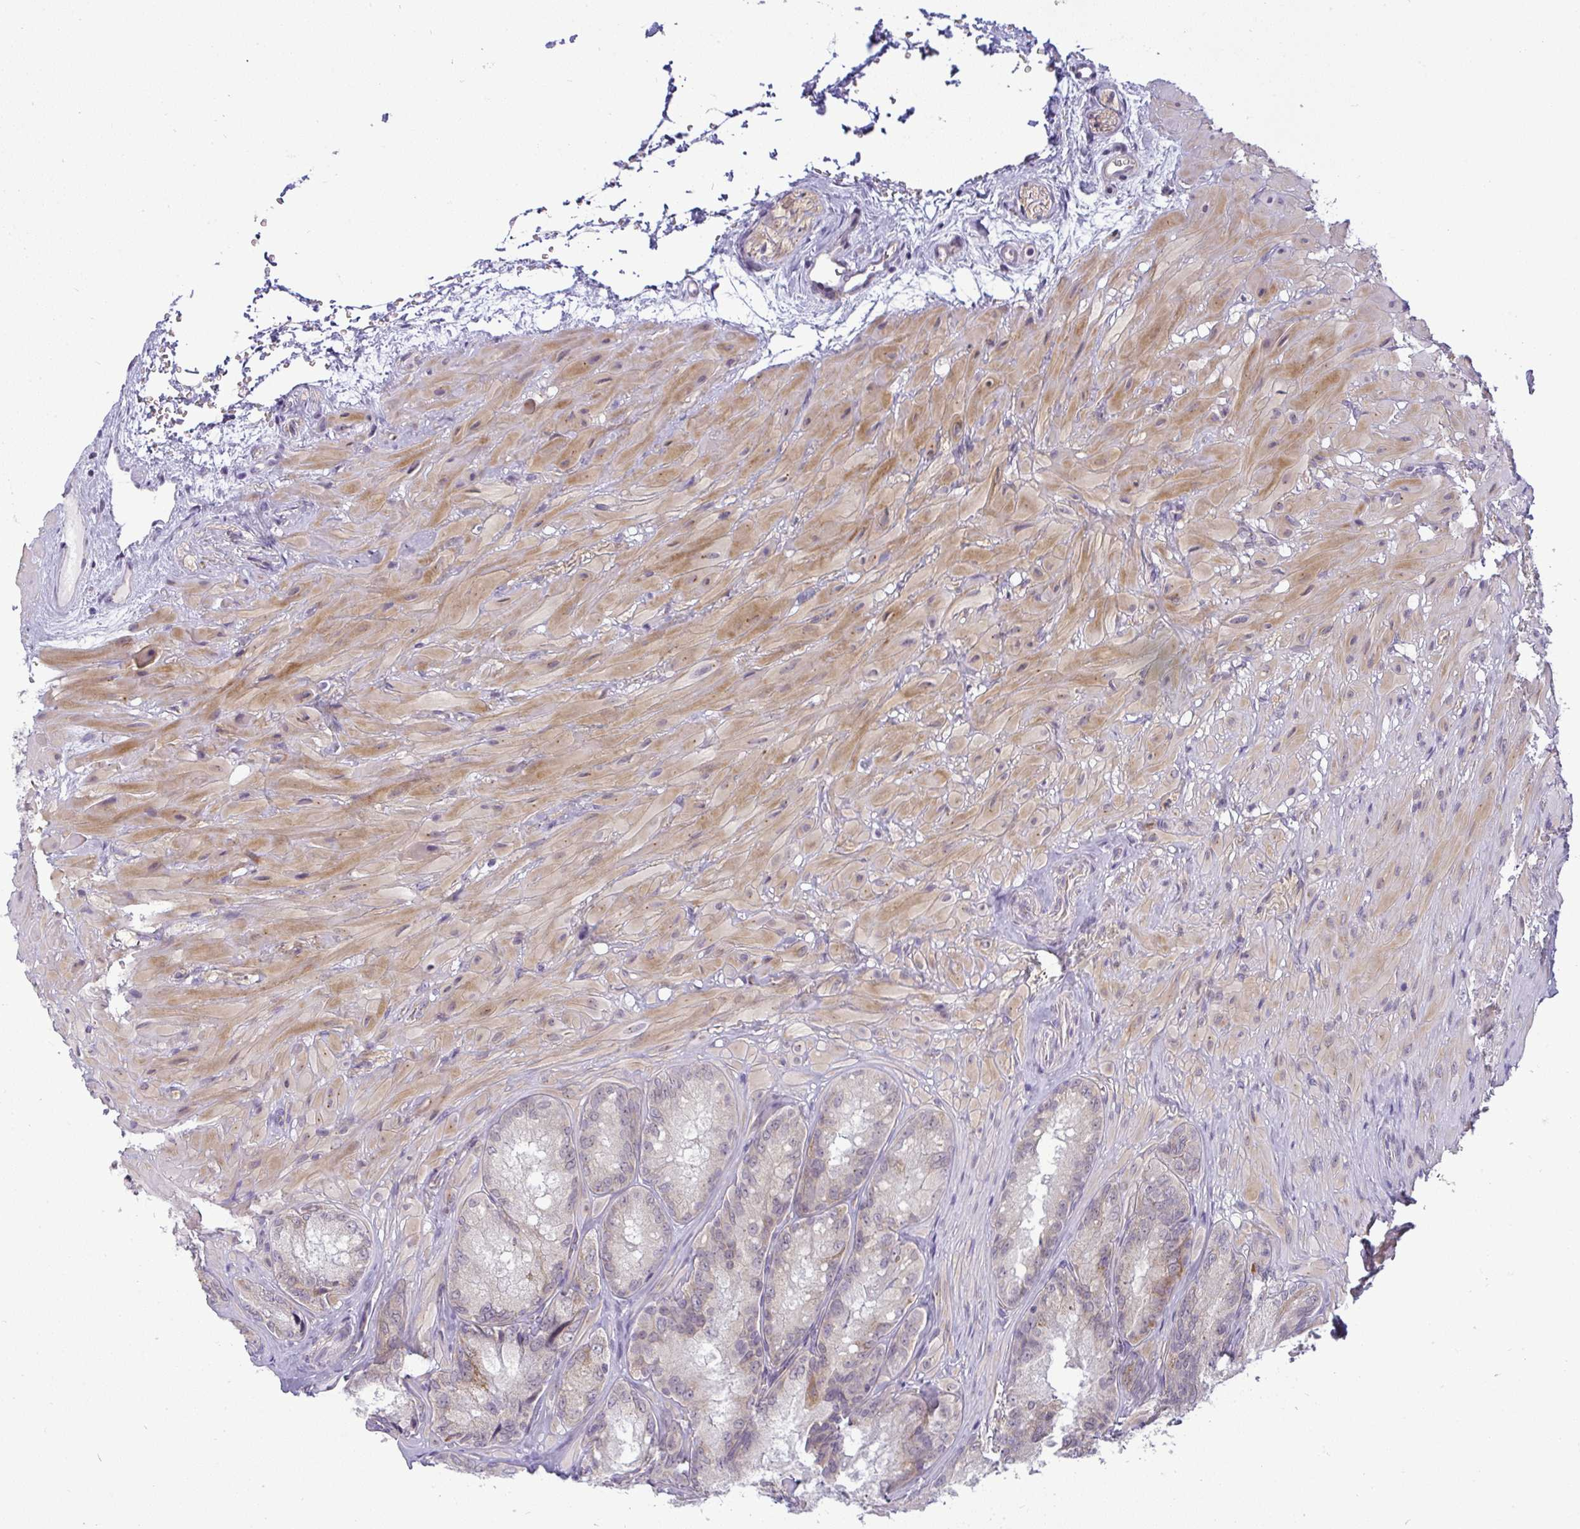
{"staining": {"intensity": "weak", "quantity": "<25%", "location": "cytoplasmic/membranous"}, "tissue": "seminal vesicle", "cell_type": "Glandular cells", "image_type": "normal", "snomed": [{"axis": "morphology", "description": "Normal tissue, NOS"}, {"axis": "topography", "description": "Seminal veicle"}], "caption": "Immunohistochemistry (IHC) of unremarkable human seminal vesicle exhibits no staining in glandular cells.", "gene": "DZIP1", "patient": {"sex": "male", "age": 47}}